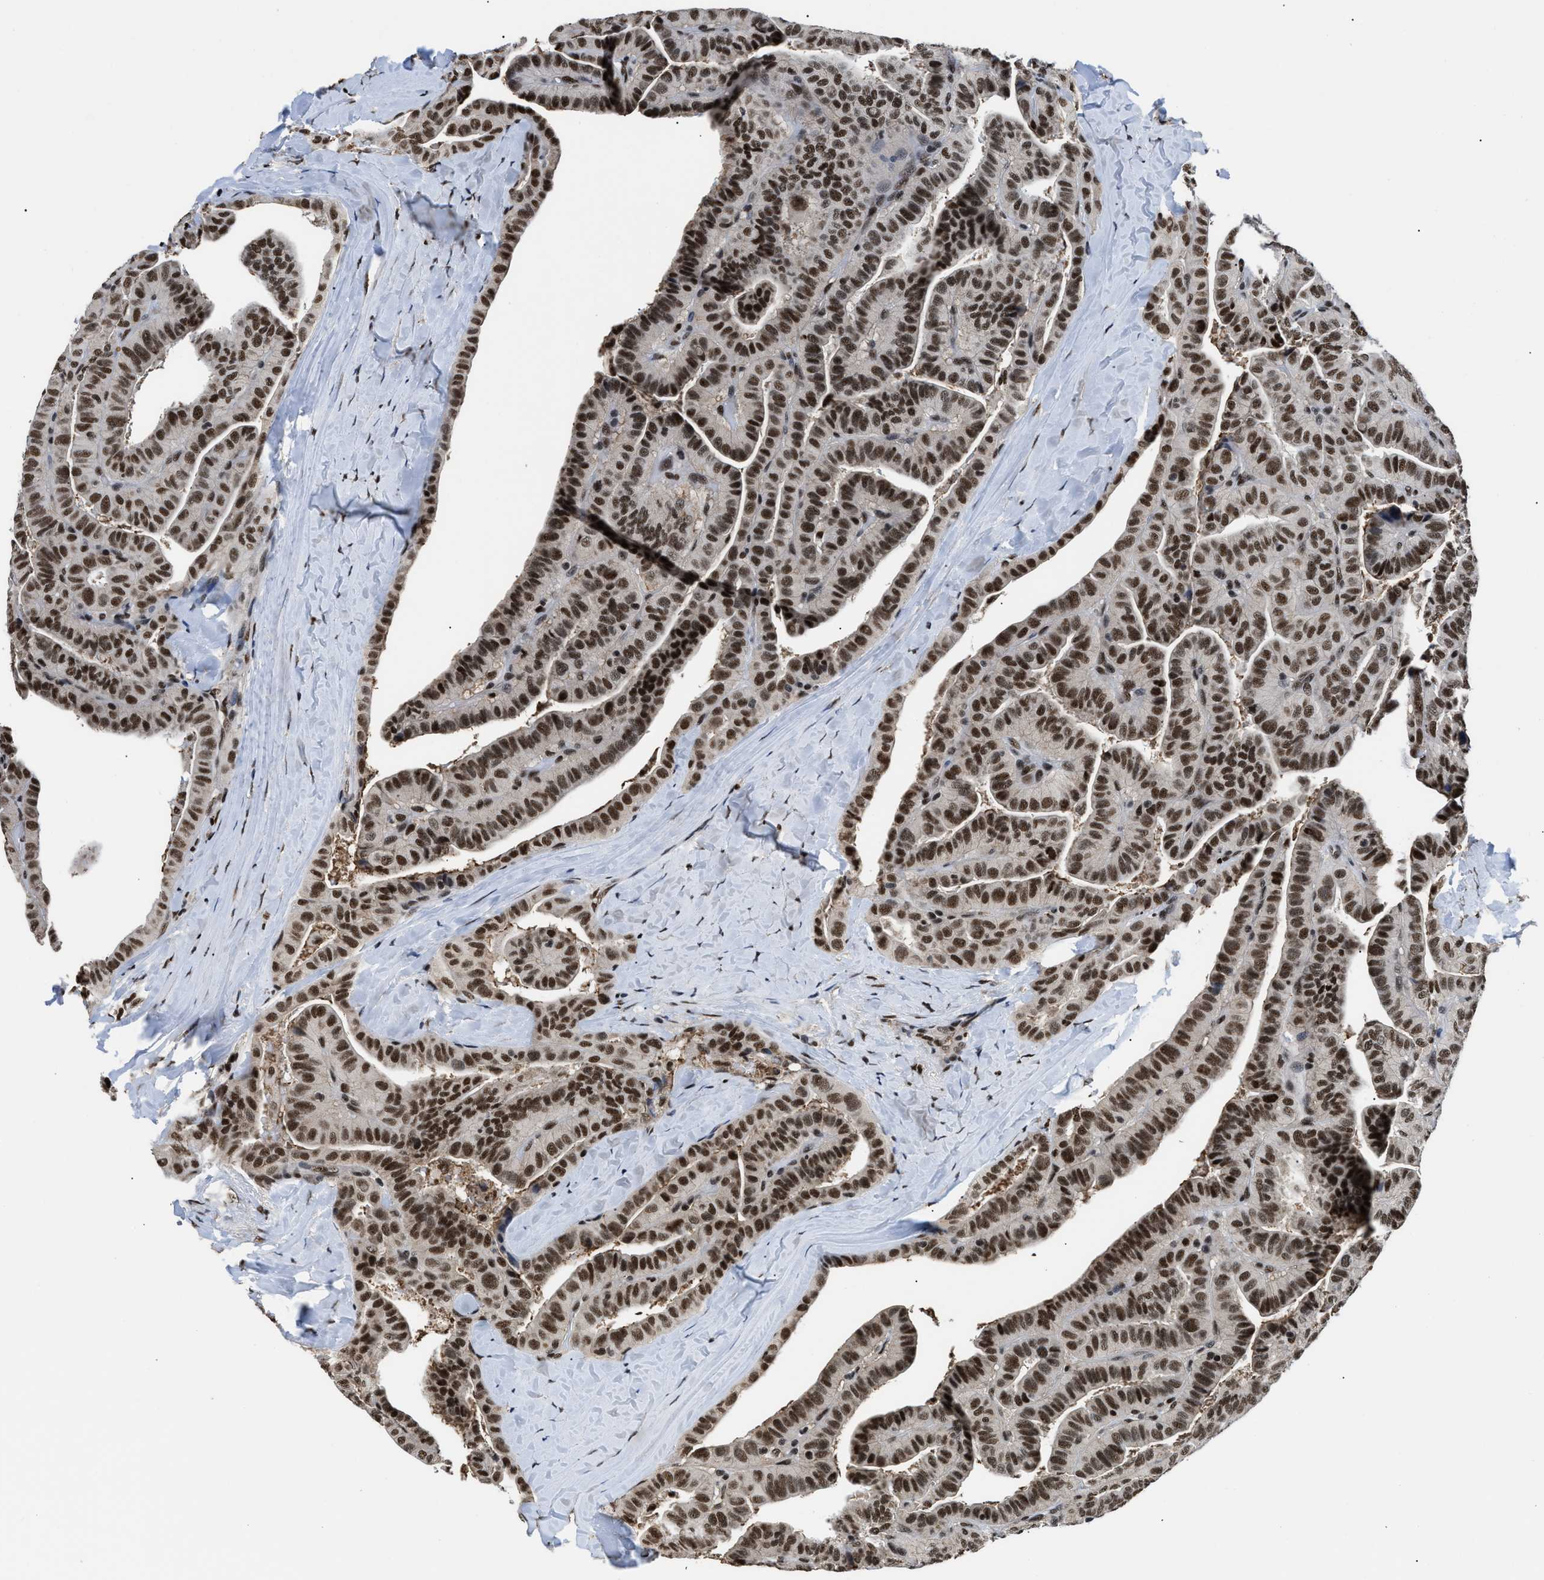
{"staining": {"intensity": "strong", "quantity": ">75%", "location": "nuclear"}, "tissue": "thyroid cancer", "cell_type": "Tumor cells", "image_type": "cancer", "snomed": [{"axis": "morphology", "description": "Papillary adenocarcinoma, NOS"}, {"axis": "topography", "description": "Thyroid gland"}], "caption": "Strong nuclear positivity for a protein is identified in about >75% of tumor cells of papillary adenocarcinoma (thyroid) using immunohistochemistry (IHC).", "gene": "HNRNPH2", "patient": {"sex": "male", "age": 77}}